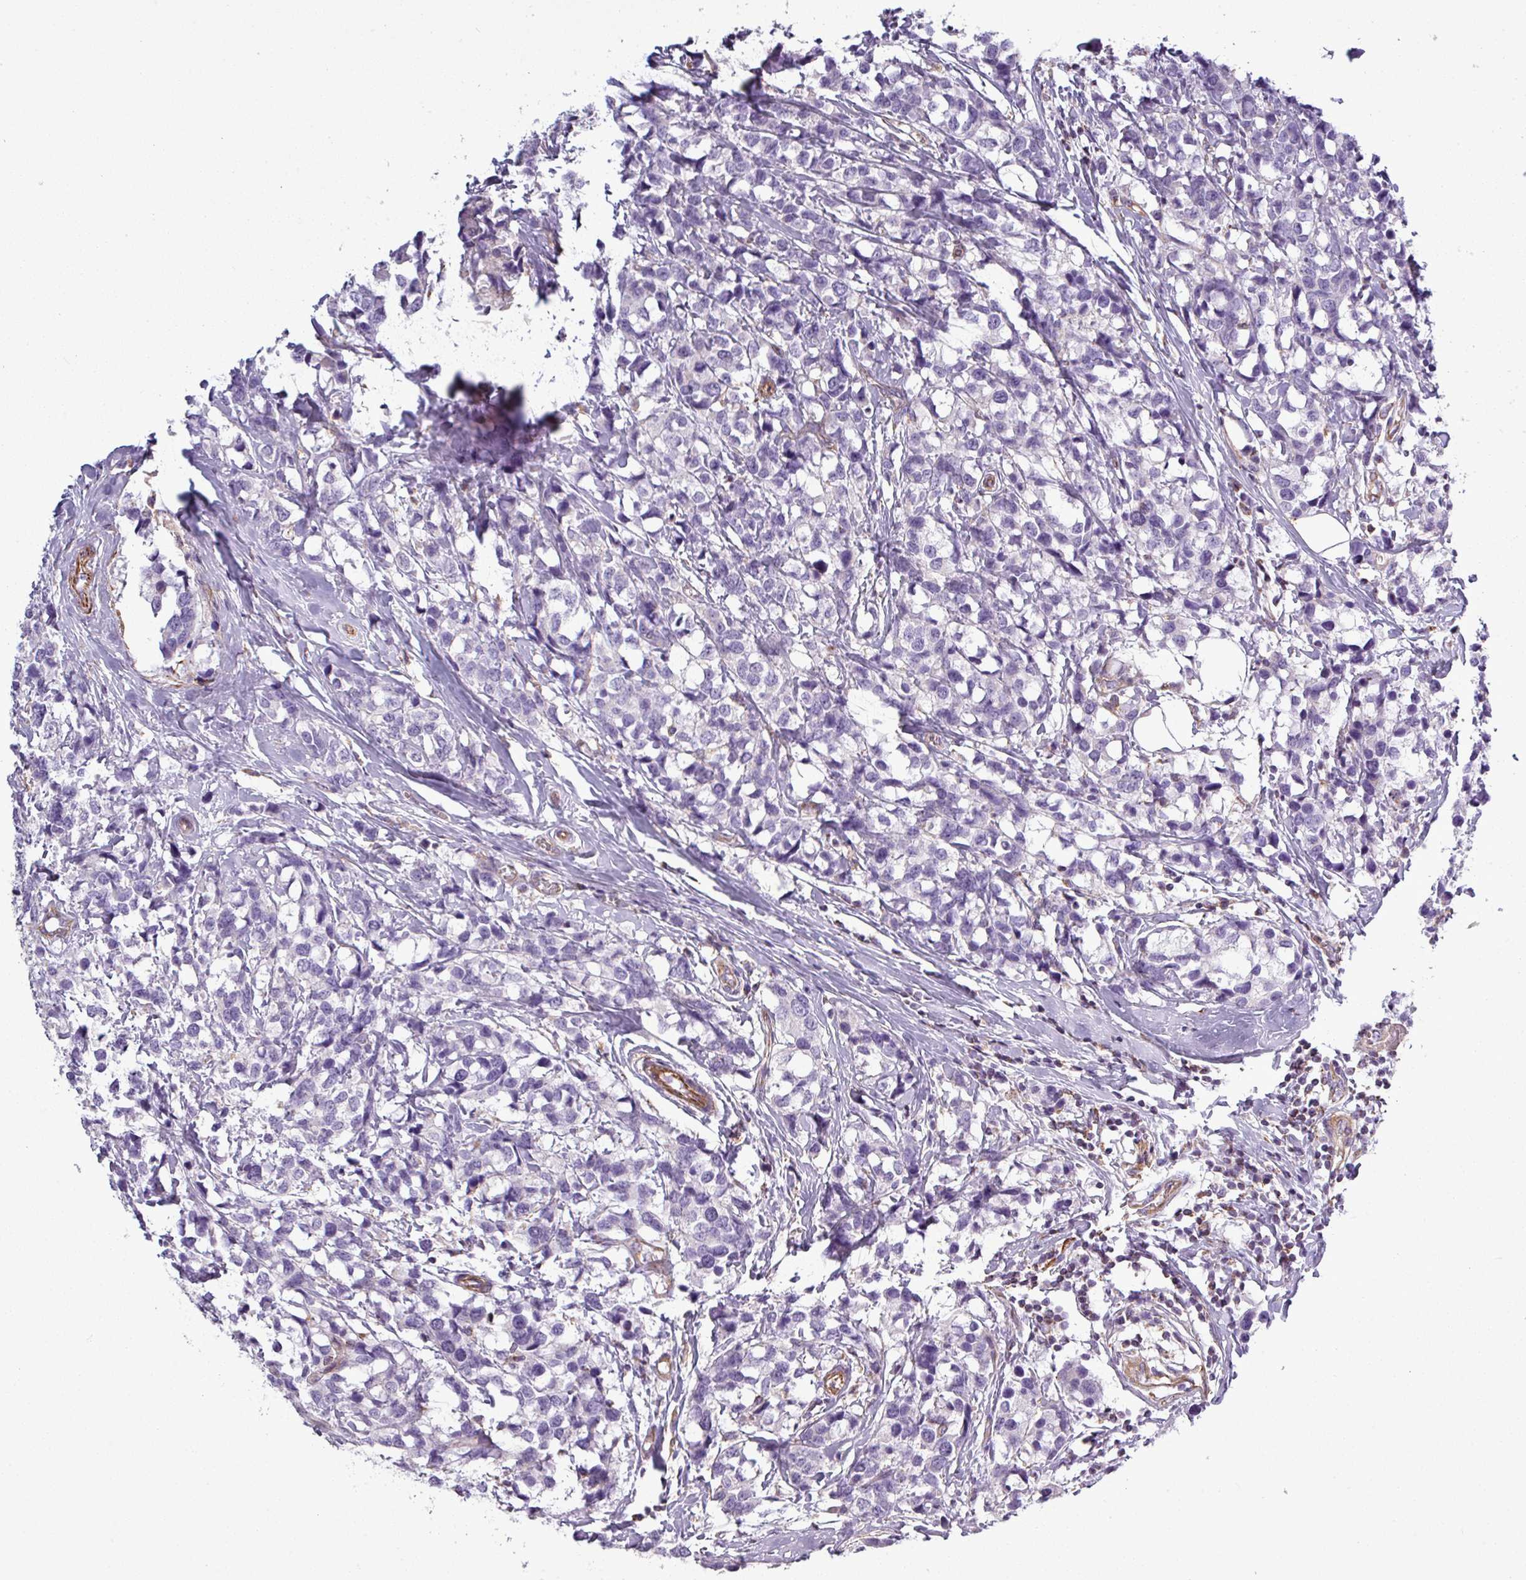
{"staining": {"intensity": "negative", "quantity": "none", "location": "none"}, "tissue": "breast cancer", "cell_type": "Tumor cells", "image_type": "cancer", "snomed": [{"axis": "morphology", "description": "Lobular carcinoma"}, {"axis": "topography", "description": "Breast"}], "caption": "Tumor cells are negative for protein expression in human breast cancer (lobular carcinoma).", "gene": "BTN2A2", "patient": {"sex": "female", "age": 59}}